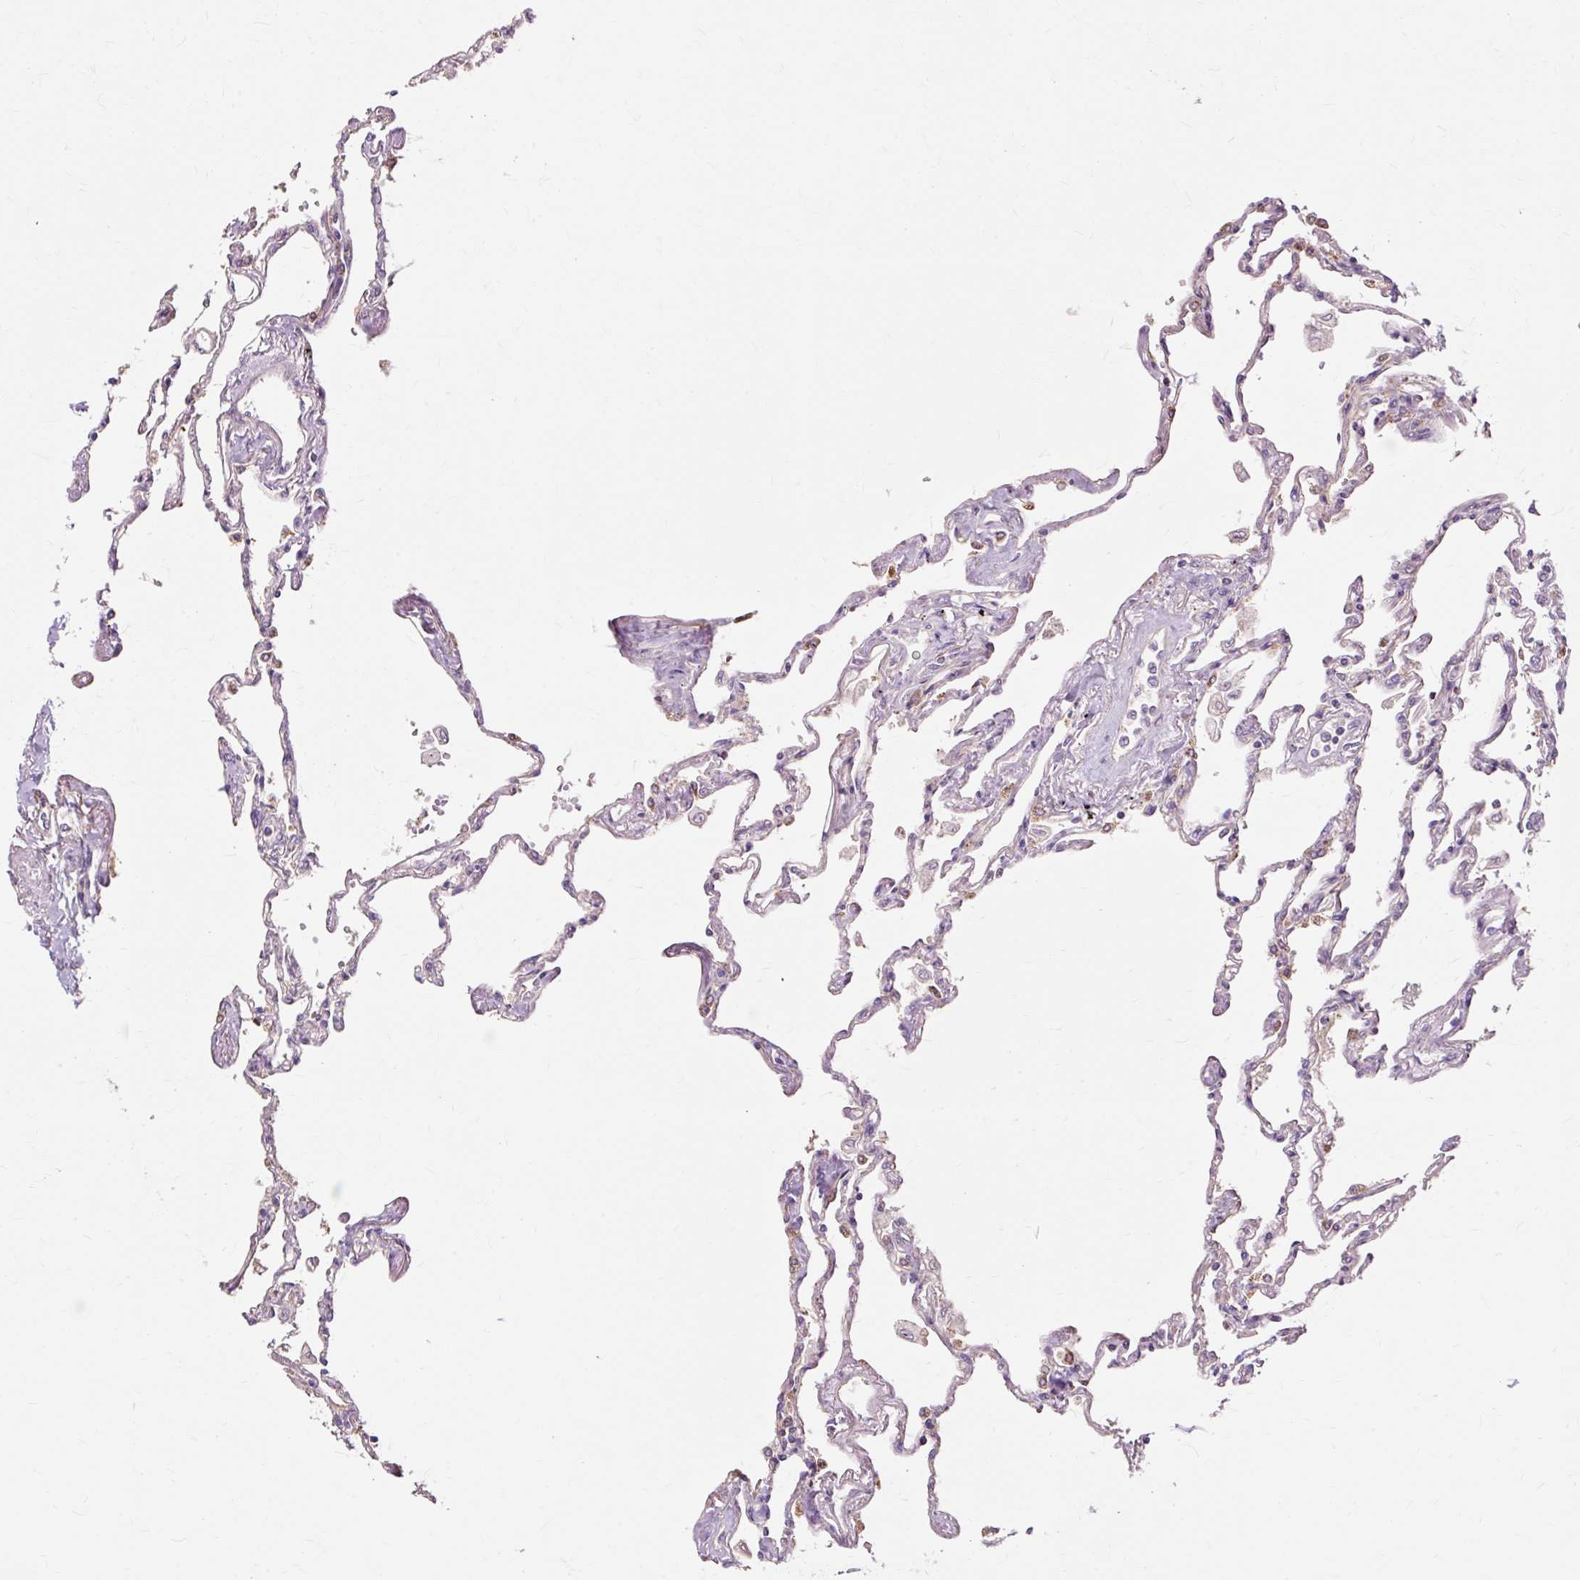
{"staining": {"intensity": "weak", "quantity": "25%-75%", "location": "cytoplasmic/membranous"}, "tissue": "lung", "cell_type": "Alveolar cells", "image_type": "normal", "snomed": [{"axis": "morphology", "description": "Normal tissue, NOS"}, {"axis": "topography", "description": "Lung"}], "caption": "Immunohistochemistry (IHC) image of benign lung: lung stained using immunohistochemistry displays low levels of weak protein expression localized specifically in the cytoplasmic/membranous of alveolar cells, appearing as a cytoplasmic/membranous brown color.", "gene": "PDZD2", "patient": {"sex": "female", "age": 67}}